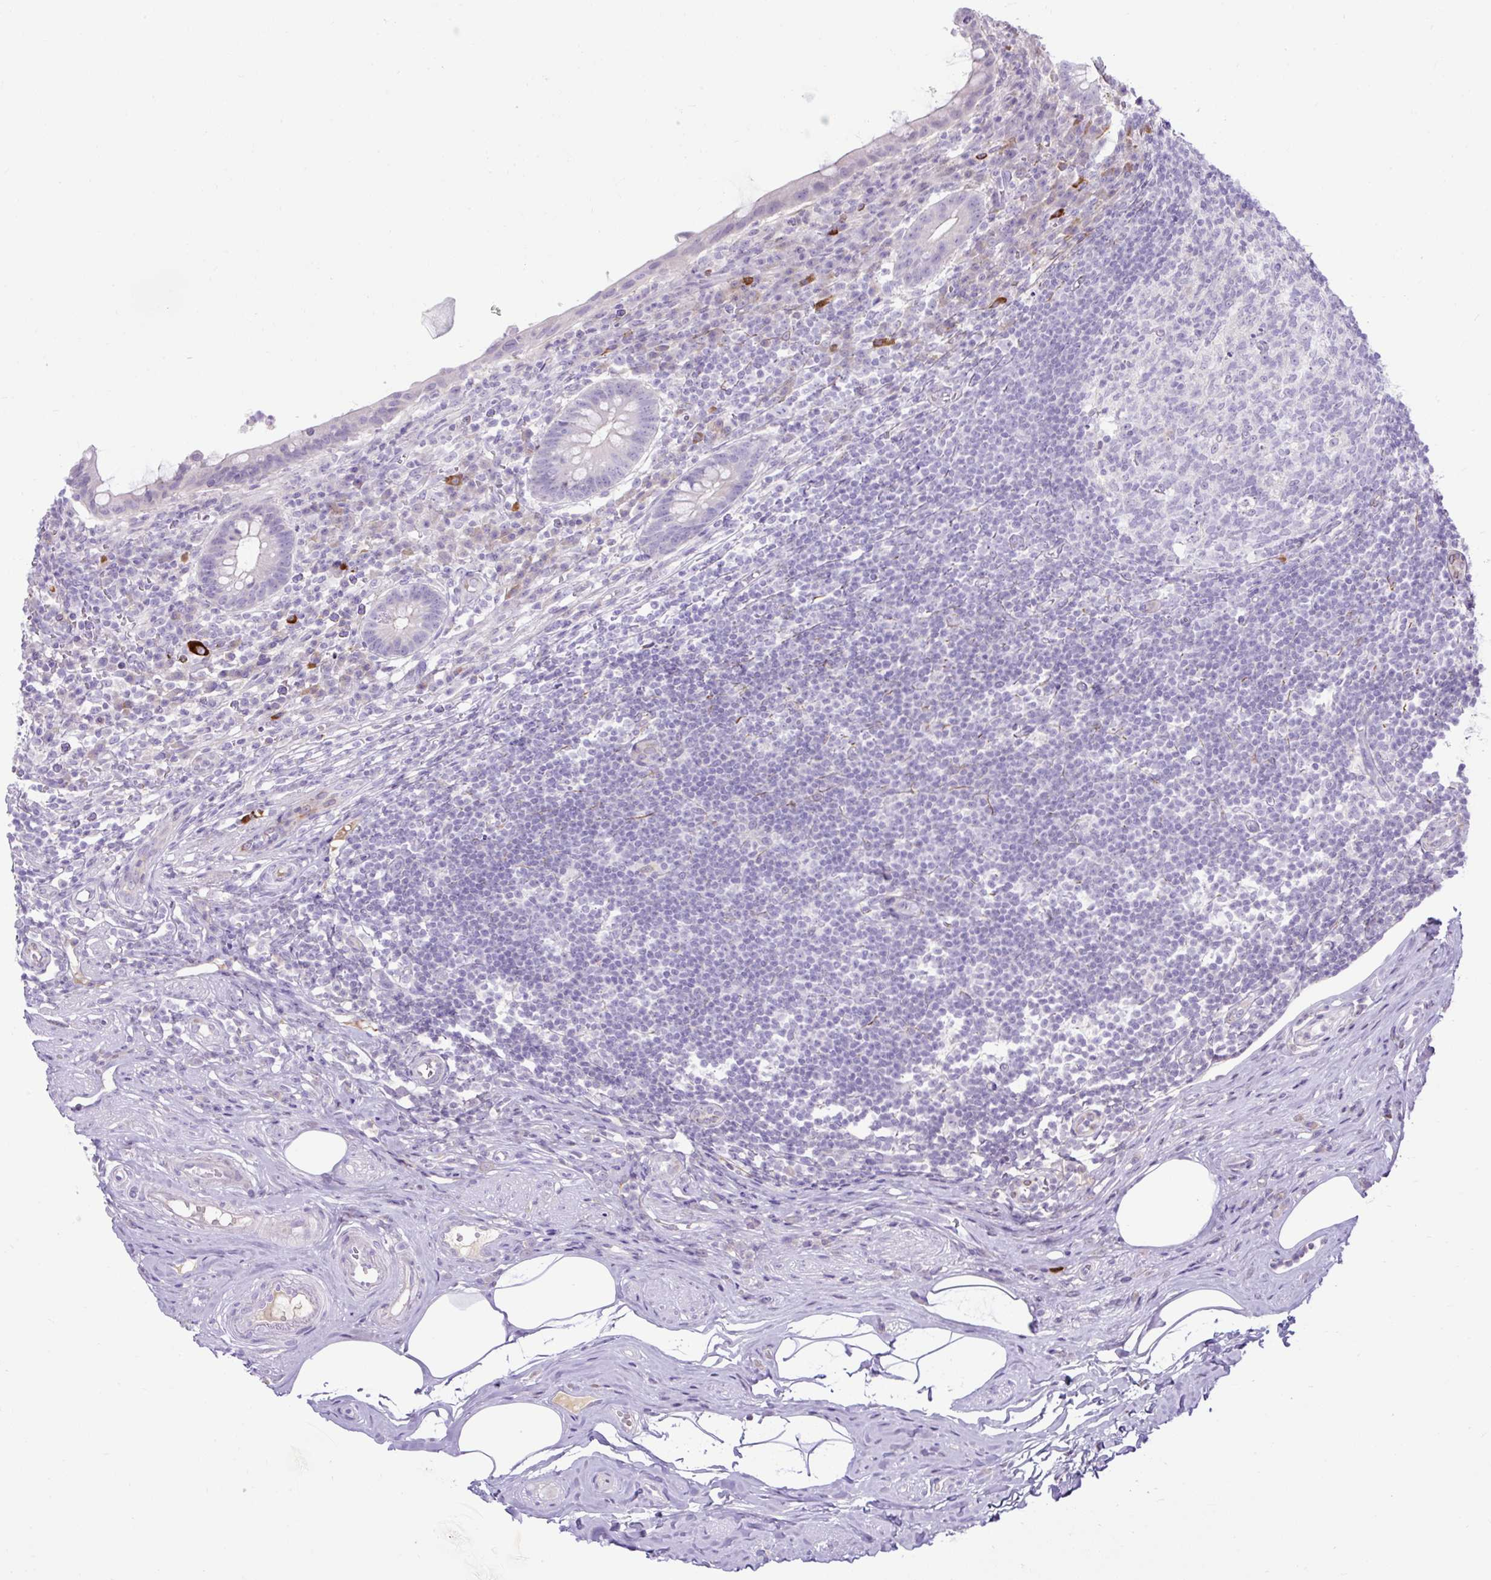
{"staining": {"intensity": "moderate", "quantity": "<25%", "location": "cytoplasmic/membranous"}, "tissue": "appendix", "cell_type": "Glandular cells", "image_type": "normal", "snomed": [{"axis": "morphology", "description": "Normal tissue, NOS"}, {"axis": "topography", "description": "Appendix"}], "caption": "Brown immunohistochemical staining in benign appendix exhibits moderate cytoplasmic/membranous staining in approximately <25% of glandular cells.", "gene": "SPTBN5", "patient": {"sex": "female", "age": 56}}